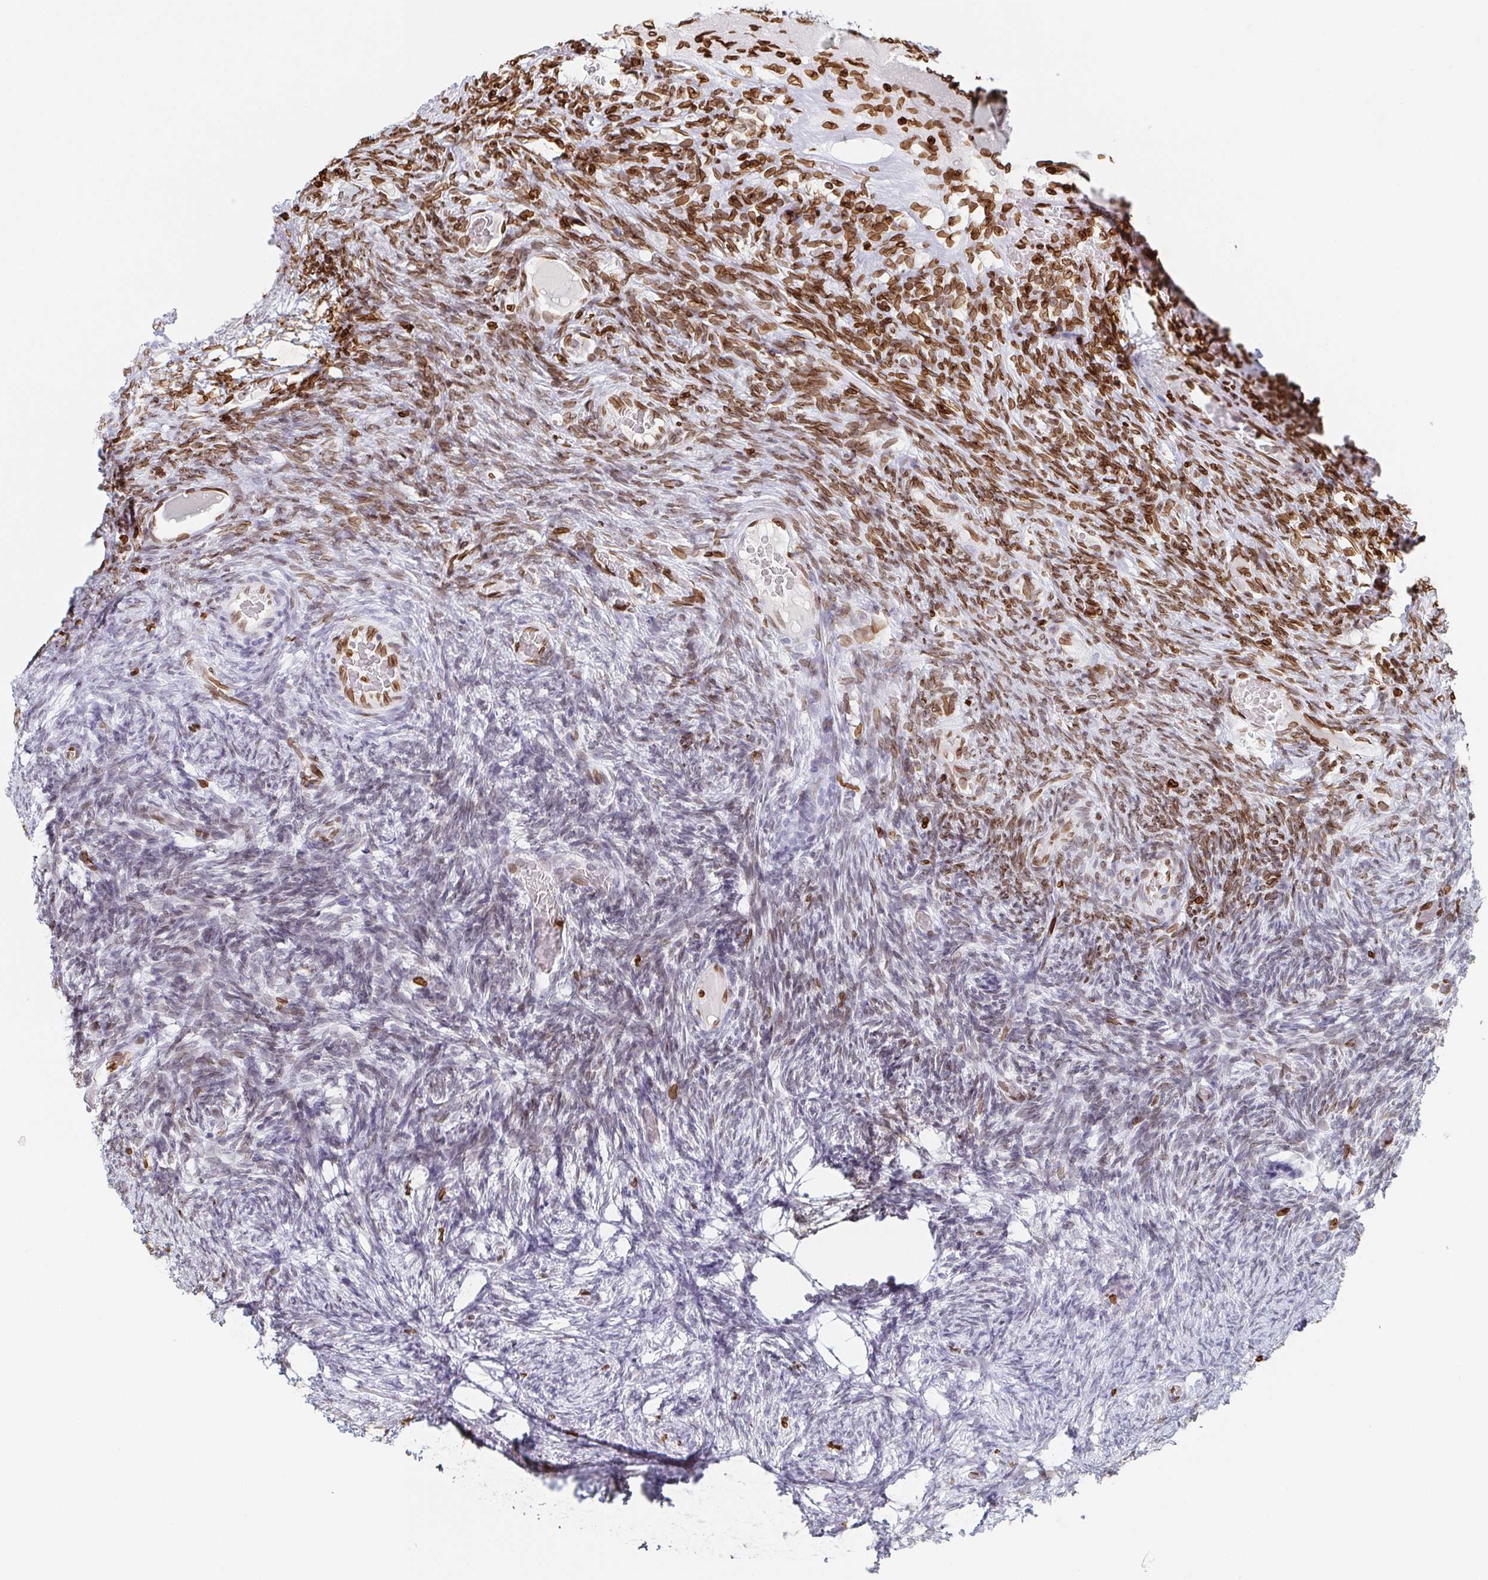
{"staining": {"intensity": "strong", "quantity": "25%-75%", "location": "cytoplasmic/membranous,nuclear"}, "tissue": "ovary", "cell_type": "Ovarian stroma cells", "image_type": "normal", "snomed": [{"axis": "morphology", "description": "Normal tissue, NOS"}, {"axis": "topography", "description": "Ovary"}], "caption": "A histopathology image of human ovary stained for a protein exhibits strong cytoplasmic/membranous,nuclear brown staining in ovarian stroma cells. (Brightfield microscopy of DAB IHC at high magnification).", "gene": "BTBD7", "patient": {"sex": "female", "age": 34}}